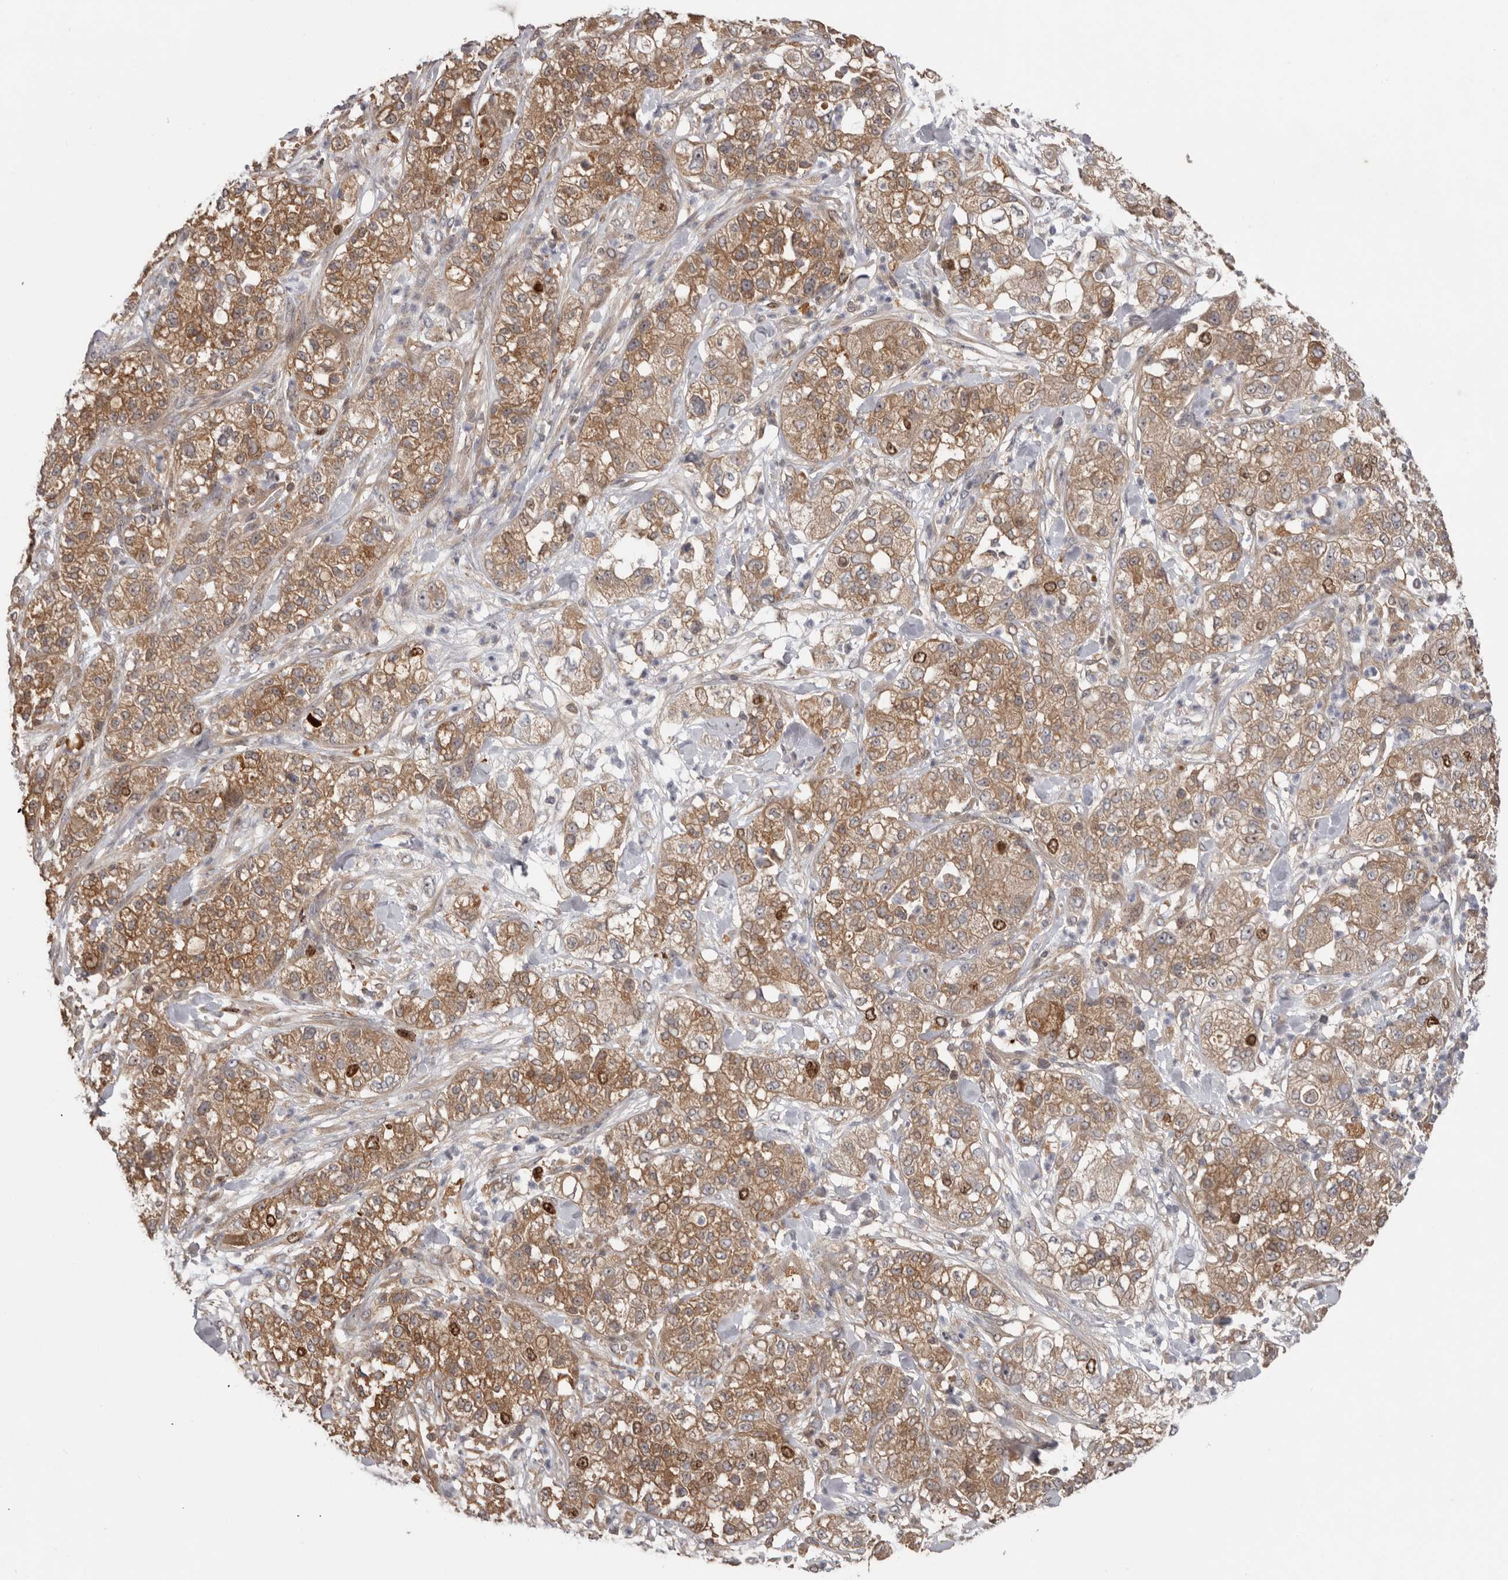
{"staining": {"intensity": "moderate", "quantity": "25%-75%", "location": "cytoplasmic/membranous,nuclear"}, "tissue": "pancreatic cancer", "cell_type": "Tumor cells", "image_type": "cancer", "snomed": [{"axis": "morphology", "description": "Adenocarcinoma, NOS"}, {"axis": "topography", "description": "Pancreas"}], "caption": "Immunohistochemistry (IHC) of pancreatic adenocarcinoma exhibits medium levels of moderate cytoplasmic/membranous and nuclear staining in about 25%-75% of tumor cells.", "gene": "CDCA8", "patient": {"sex": "female", "age": 78}}